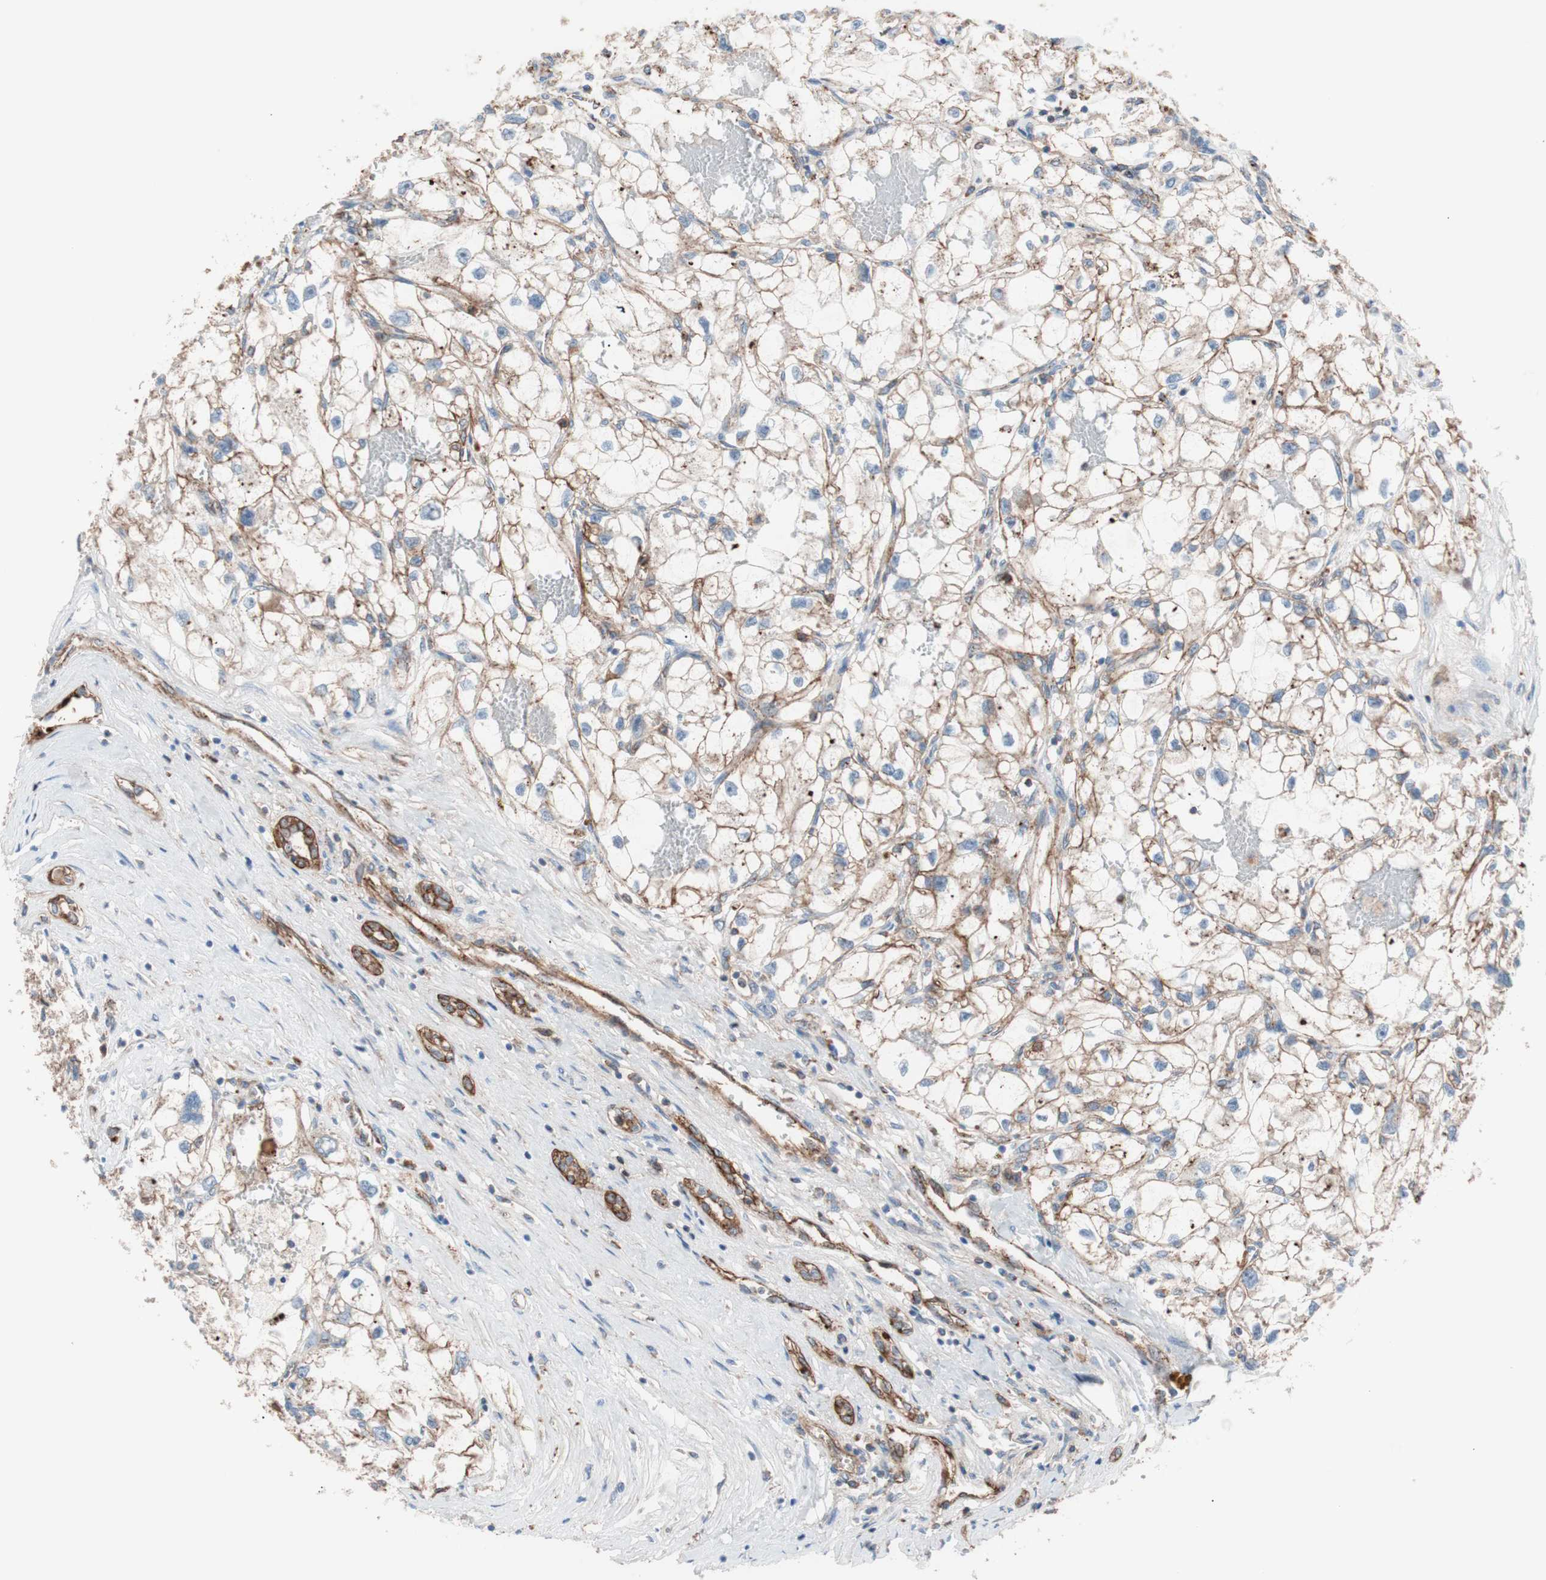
{"staining": {"intensity": "weak", "quantity": ">75%", "location": "cytoplasmic/membranous"}, "tissue": "renal cancer", "cell_type": "Tumor cells", "image_type": "cancer", "snomed": [{"axis": "morphology", "description": "Adenocarcinoma, NOS"}, {"axis": "topography", "description": "Kidney"}], "caption": "An immunohistochemistry photomicrograph of neoplastic tissue is shown. Protein staining in brown highlights weak cytoplasmic/membranous positivity in renal cancer (adenocarcinoma) within tumor cells. The protein of interest is stained brown, and the nuclei are stained in blue (DAB (3,3'-diaminobenzidine) IHC with brightfield microscopy, high magnification).", "gene": "FLOT2", "patient": {"sex": "female", "age": 70}}